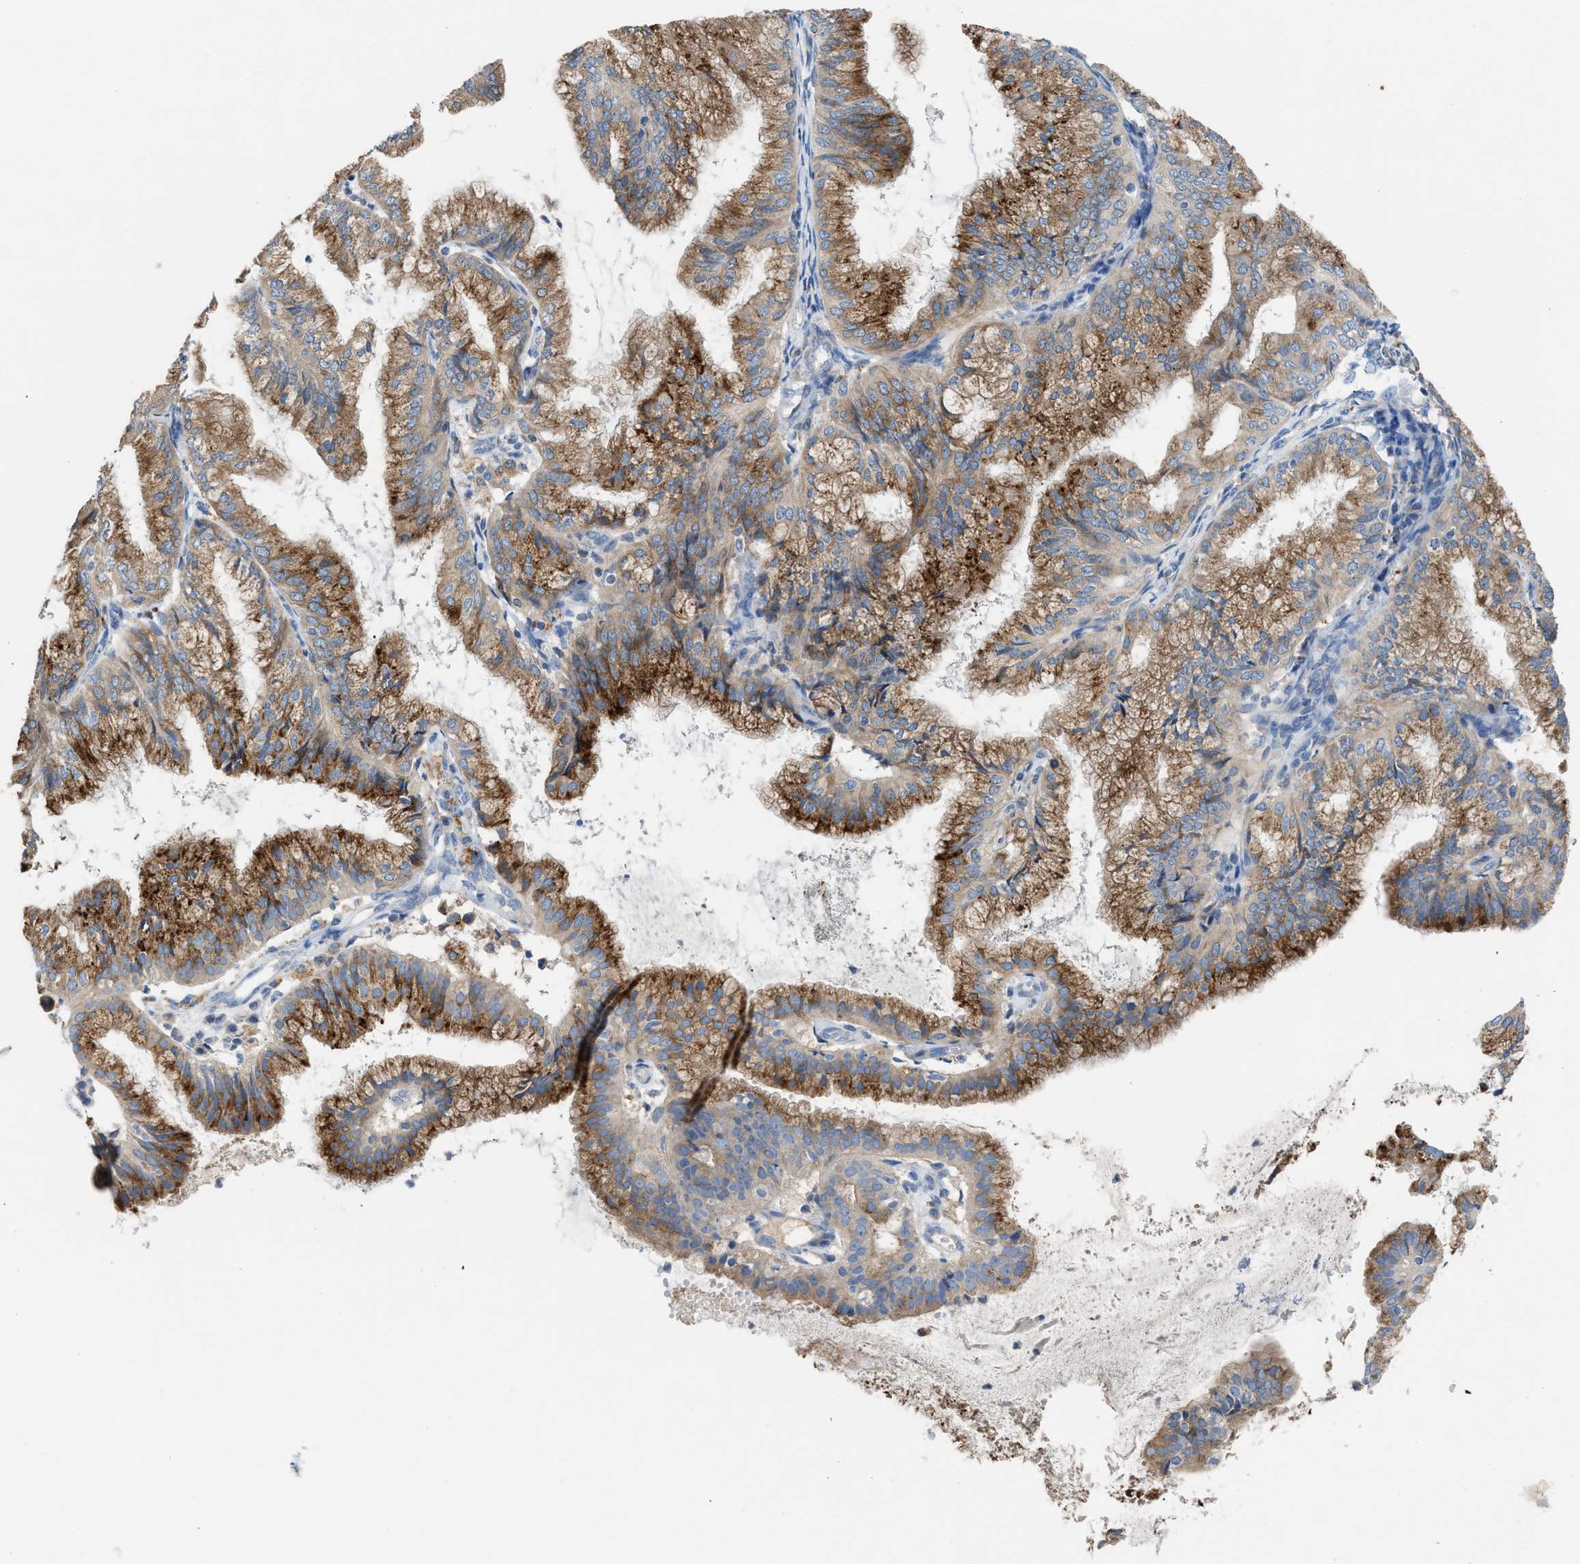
{"staining": {"intensity": "moderate", "quantity": ">75%", "location": "cytoplasmic/membranous"}, "tissue": "endometrial cancer", "cell_type": "Tumor cells", "image_type": "cancer", "snomed": [{"axis": "morphology", "description": "Adenocarcinoma, NOS"}, {"axis": "topography", "description": "Endometrium"}], "caption": "Protein staining shows moderate cytoplasmic/membranous expression in about >75% of tumor cells in adenocarcinoma (endometrial).", "gene": "AOAH", "patient": {"sex": "female", "age": 63}}